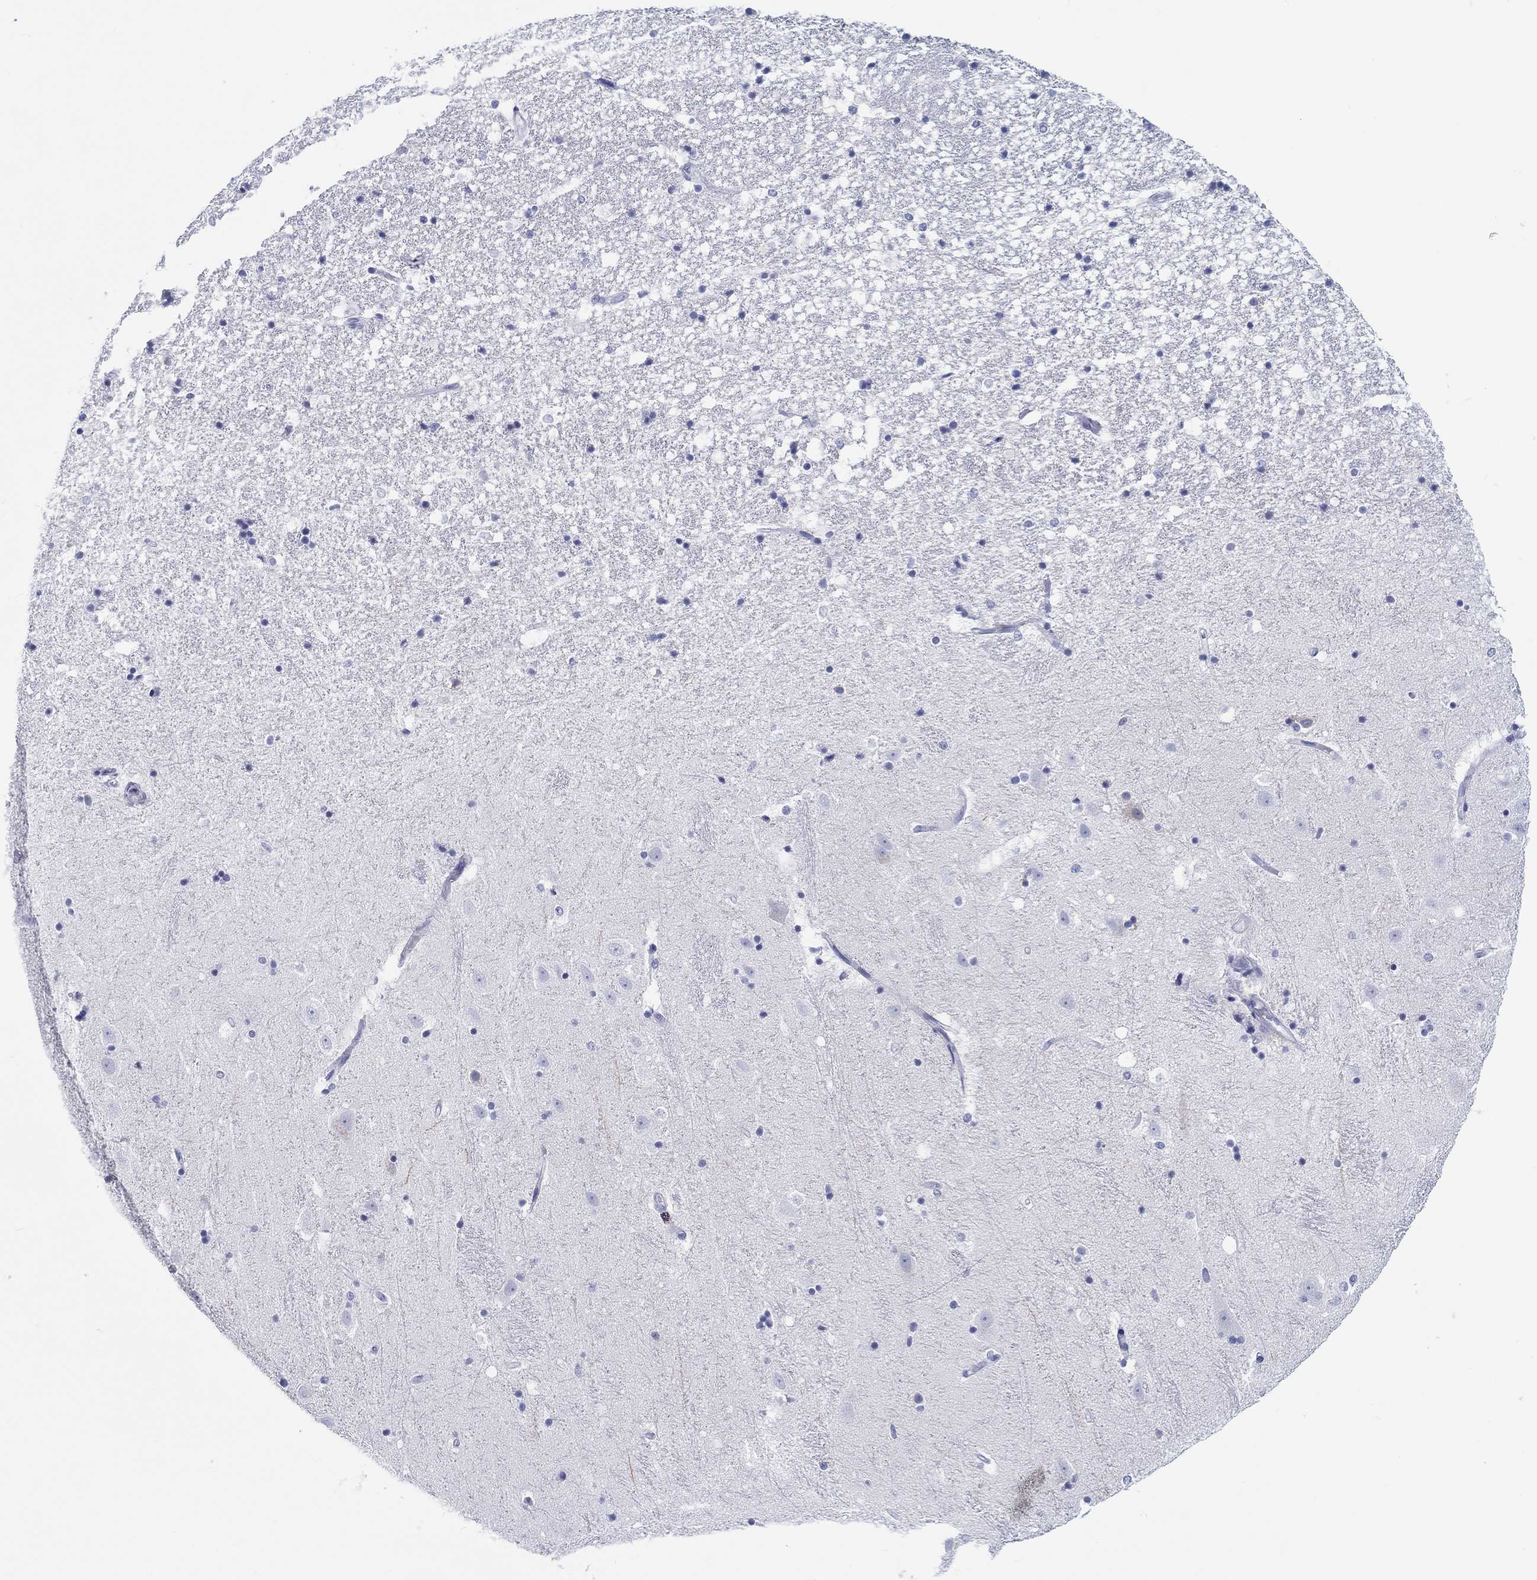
{"staining": {"intensity": "strong", "quantity": "<25%", "location": "cytoplasmic/membranous"}, "tissue": "hippocampus", "cell_type": "Glial cells", "image_type": "normal", "snomed": [{"axis": "morphology", "description": "Normal tissue, NOS"}, {"axis": "topography", "description": "Hippocampus"}], "caption": "This is a photomicrograph of IHC staining of benign hippocampus, which shows strong staining in the cytoplasmic/membranous of glial cells.", "gene": "H1", "patient": {"sex": "male", "age": 49}}